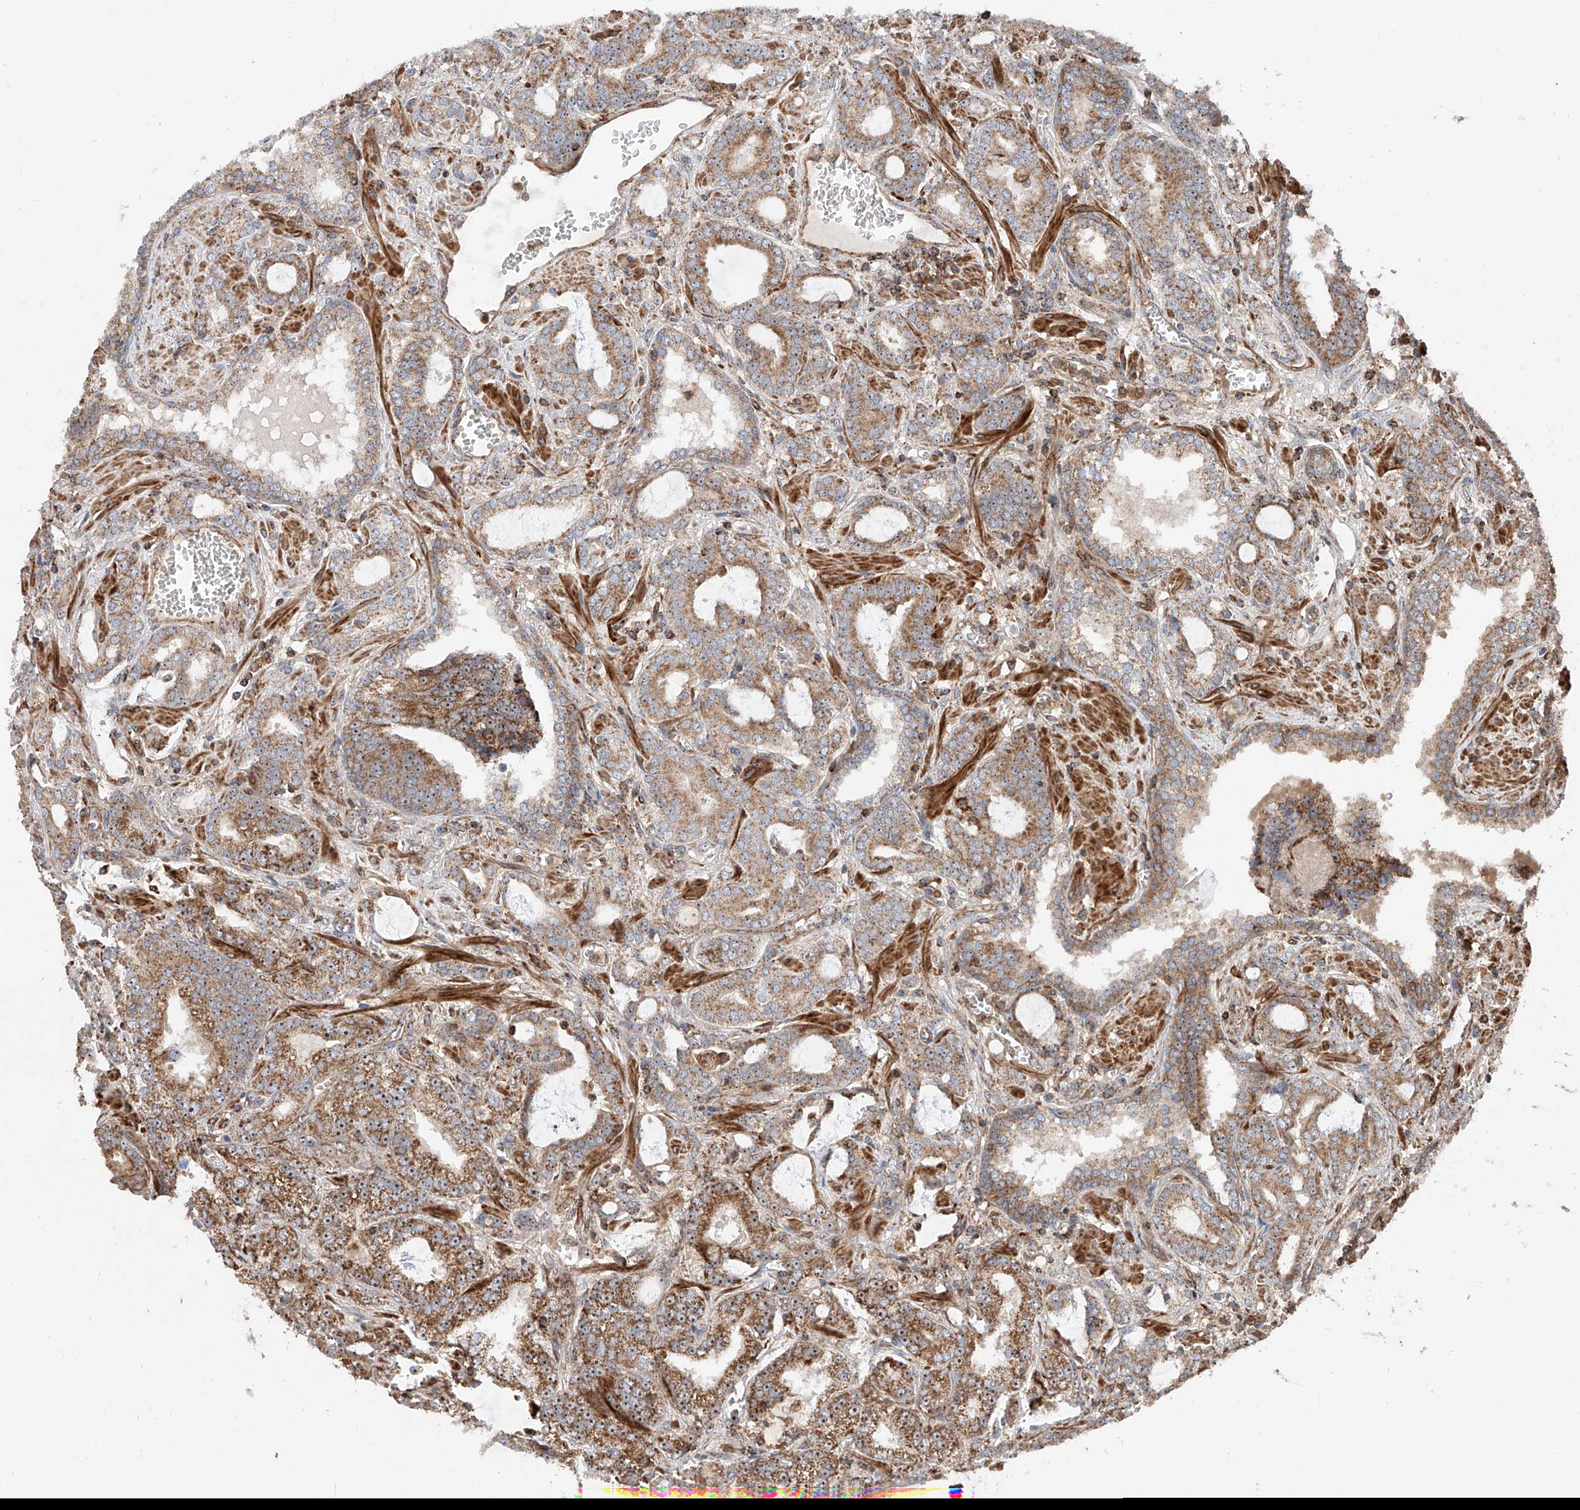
{"staining": {"intensity": "moderate", "quantity": ">75%", "location": "cytoplasmic/membranous"}, "tissue": "prostate cancer", "cell_type": "Tumor cells", "image_type": "cancer", "snomed": [{"axis": "morphology", "description": "Adenocarcinoma, High grade"}, {"axis": "topography", "description": "Prostate and seminal vesicle, NOS"}], "caption": "Immunohistochemical staining of high-grade adenocarcinoma (prostate) displays medium levels of moderate cytoplasmic/membranous protein staining in about >75% of tumor cells.", "gene": "PISD", "patient": {"sex": "male", "age": 67}}